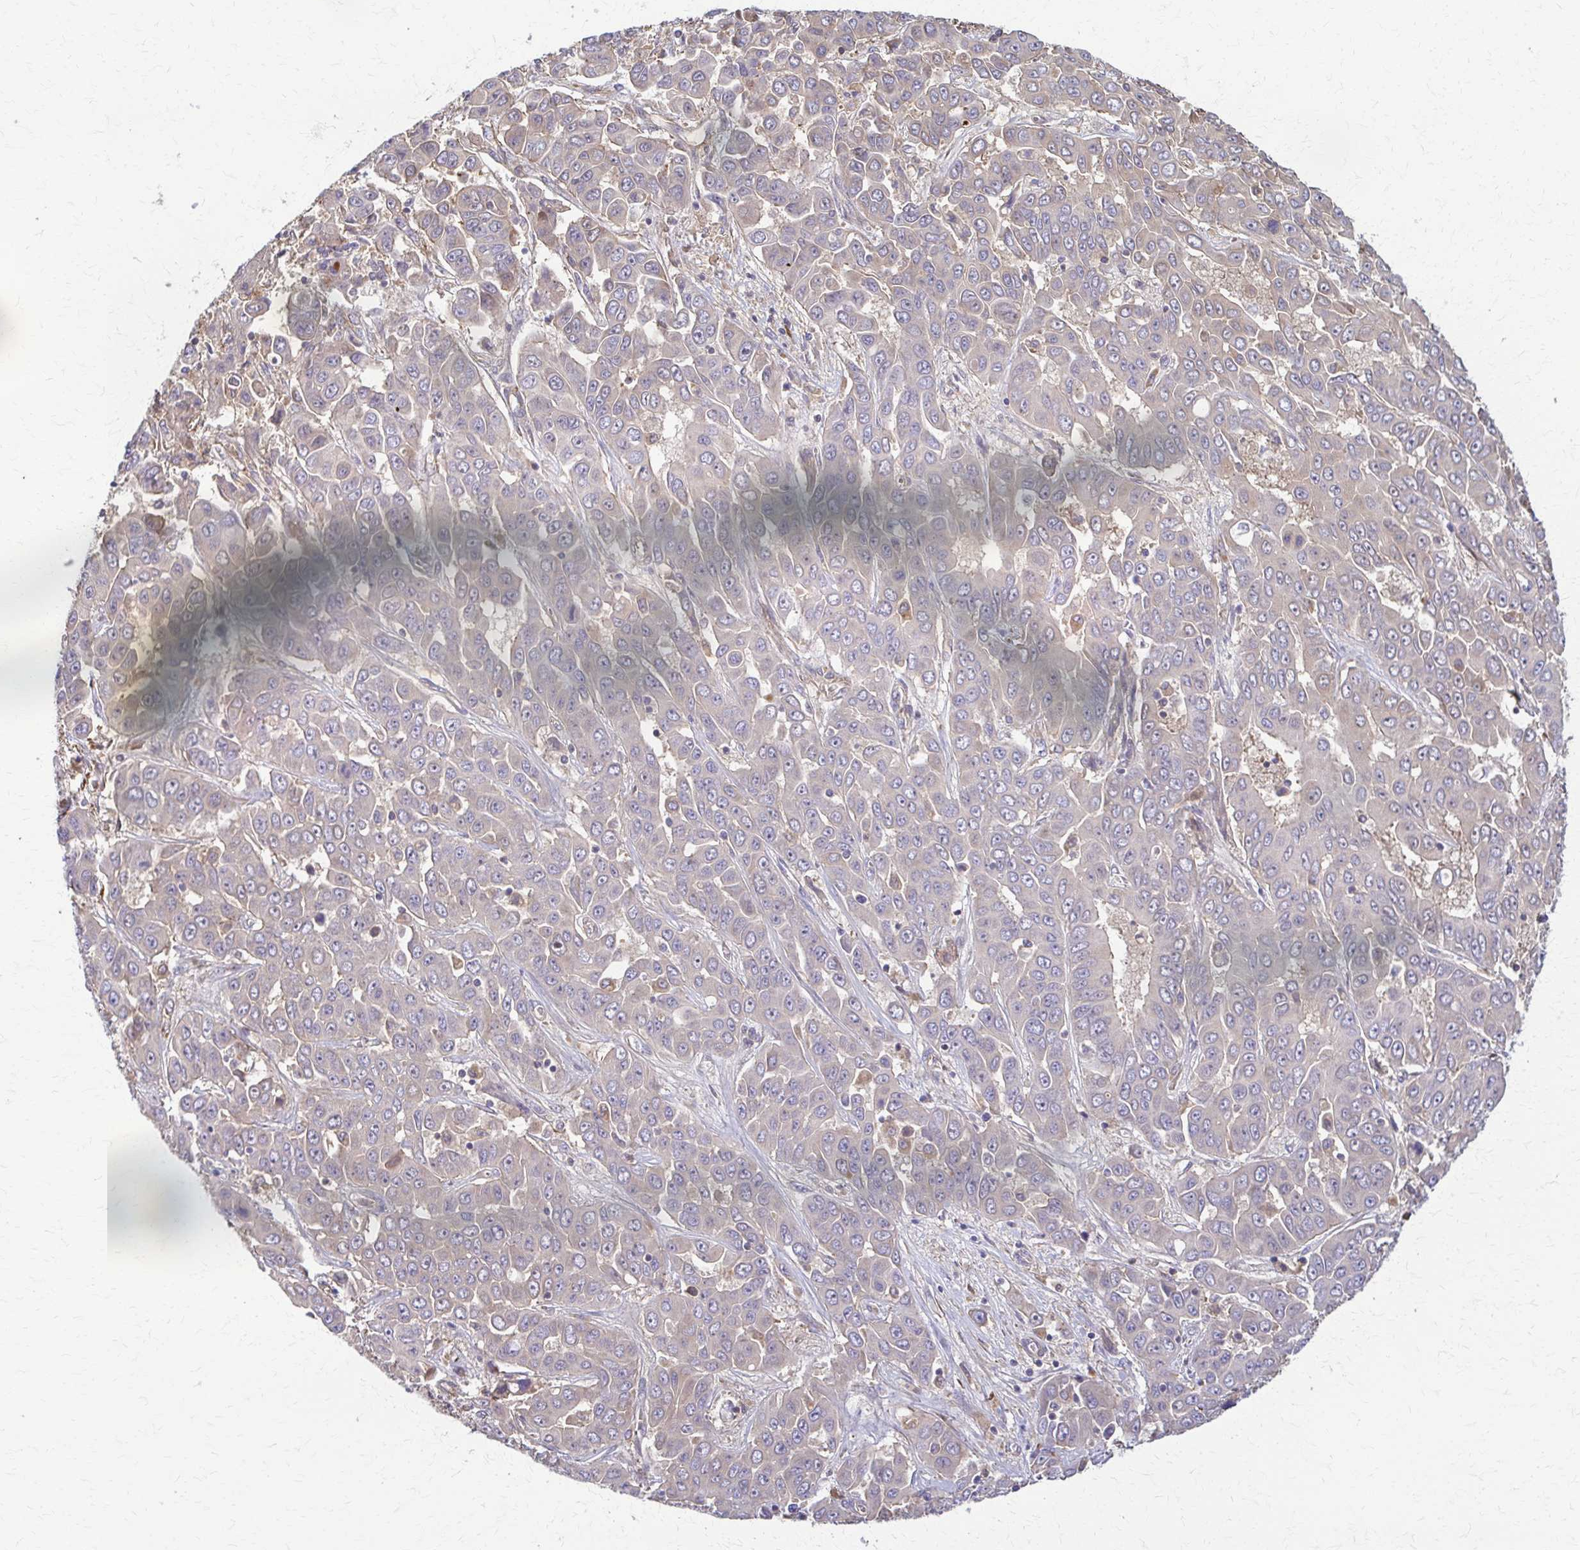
{"staining": {"intensity": "negative", "quantity": "none", "location": "none"}, "tissue": "liver cancer", "cell_type": "Tumor cells", "image_type": "cancer", "snomed": [{"axis": "morphology", "description": "Cholangiocarcinoma"}, {"axis": "topography", "description": "Liver"}], "caption": "IHC of human liver cancer reveals no expression in tumor cells.", "gene": "DSP", "patient": {"sex": "female", "age": 52}}